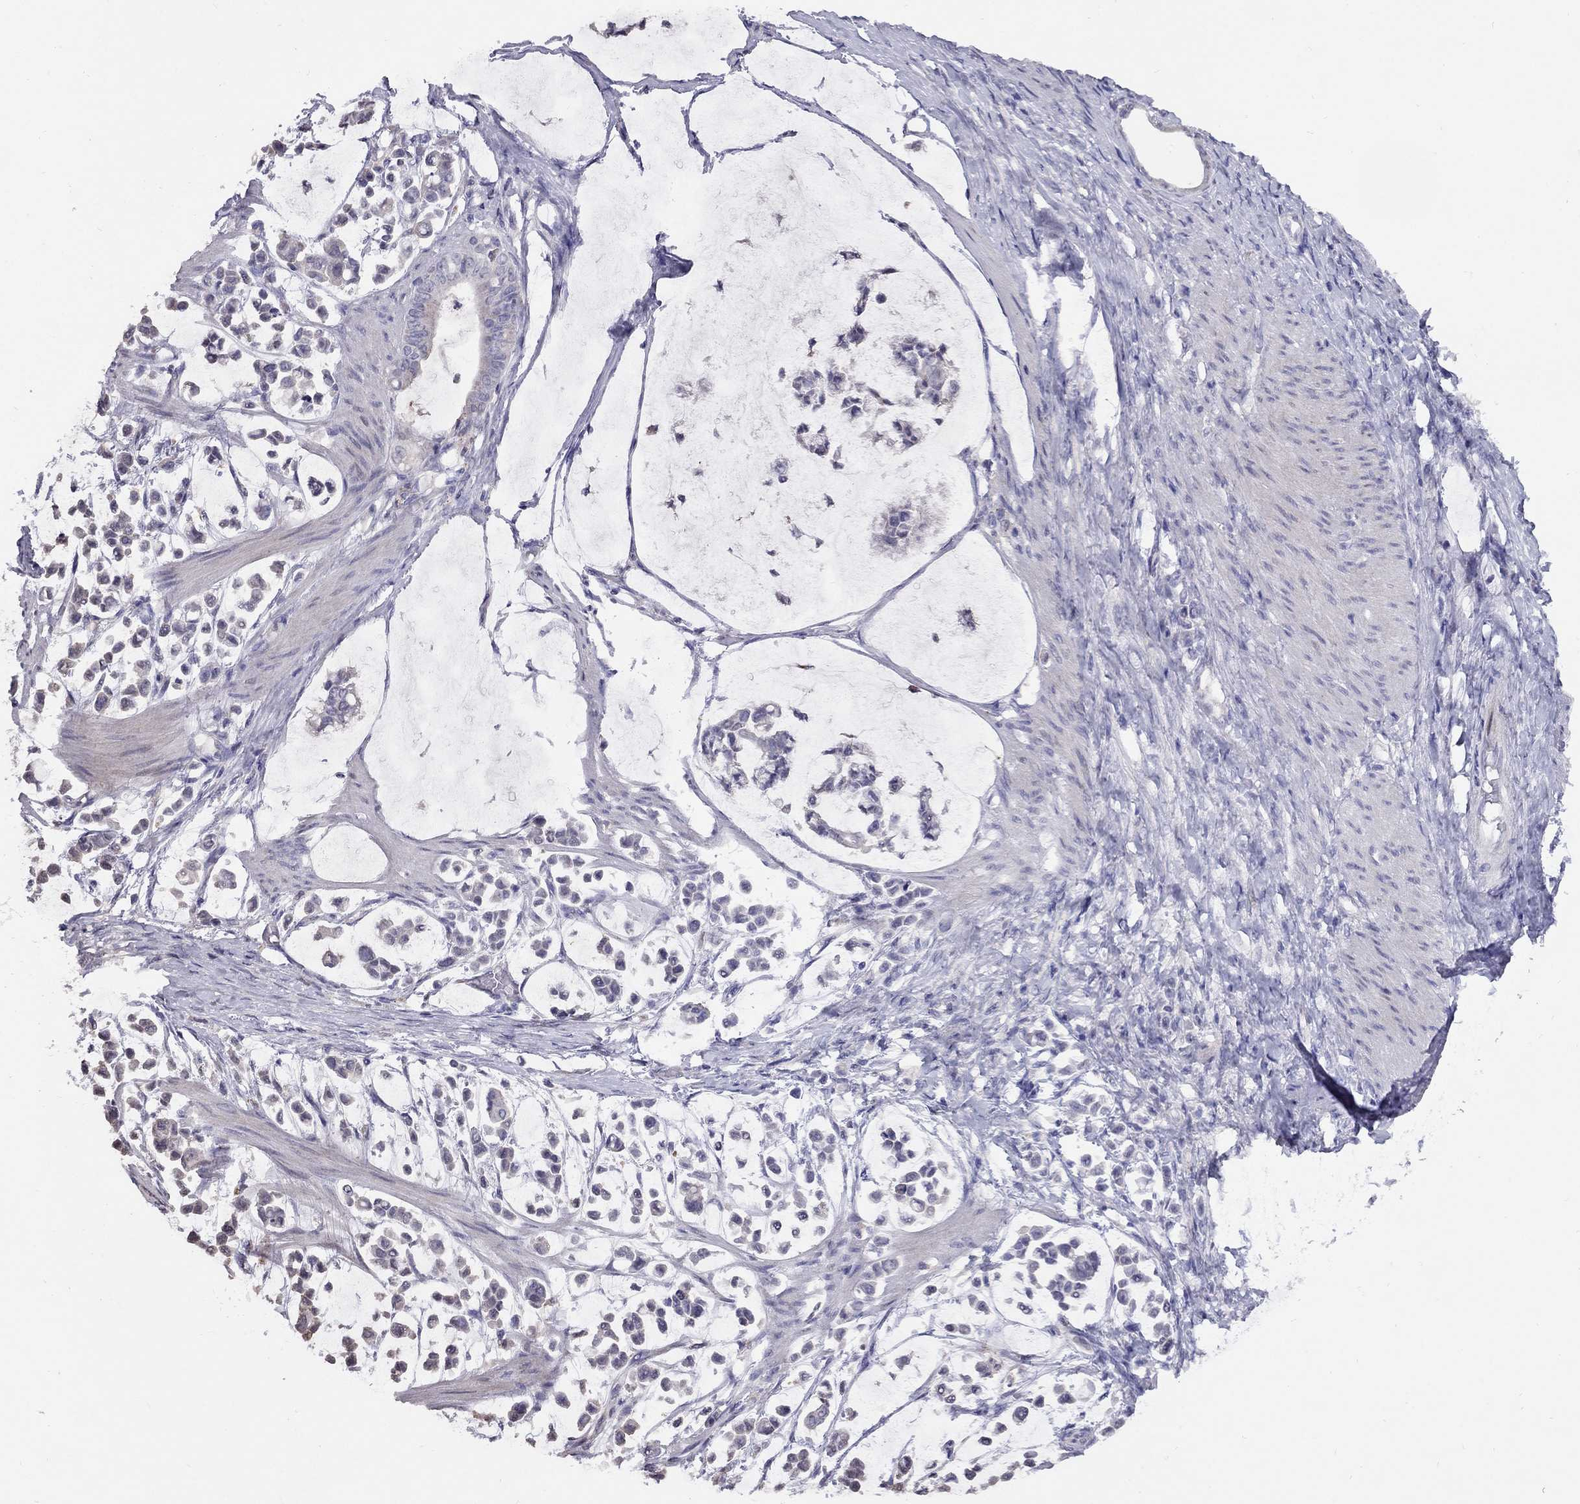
{"staining": {"intensity": "negative", "quantity": "none", "location": "none"}, "tissue": "stomach cancer", "cell_type": "Tumor cells", "image_type": "cancer", "snomed": [{"axis": "morphology", "description": "Adenocarcinoma, NOS"}, {"axis": "topography", "description": "Stomach"}], "caption": "Immunohistochemistry (IHC) of adenocarcinoma (stomach) exhibits no expression in tumor cells. (DAB IHC, high magnification).", "gene": "MAGEB4", "patient": {"sex": "male", "age": 82}}